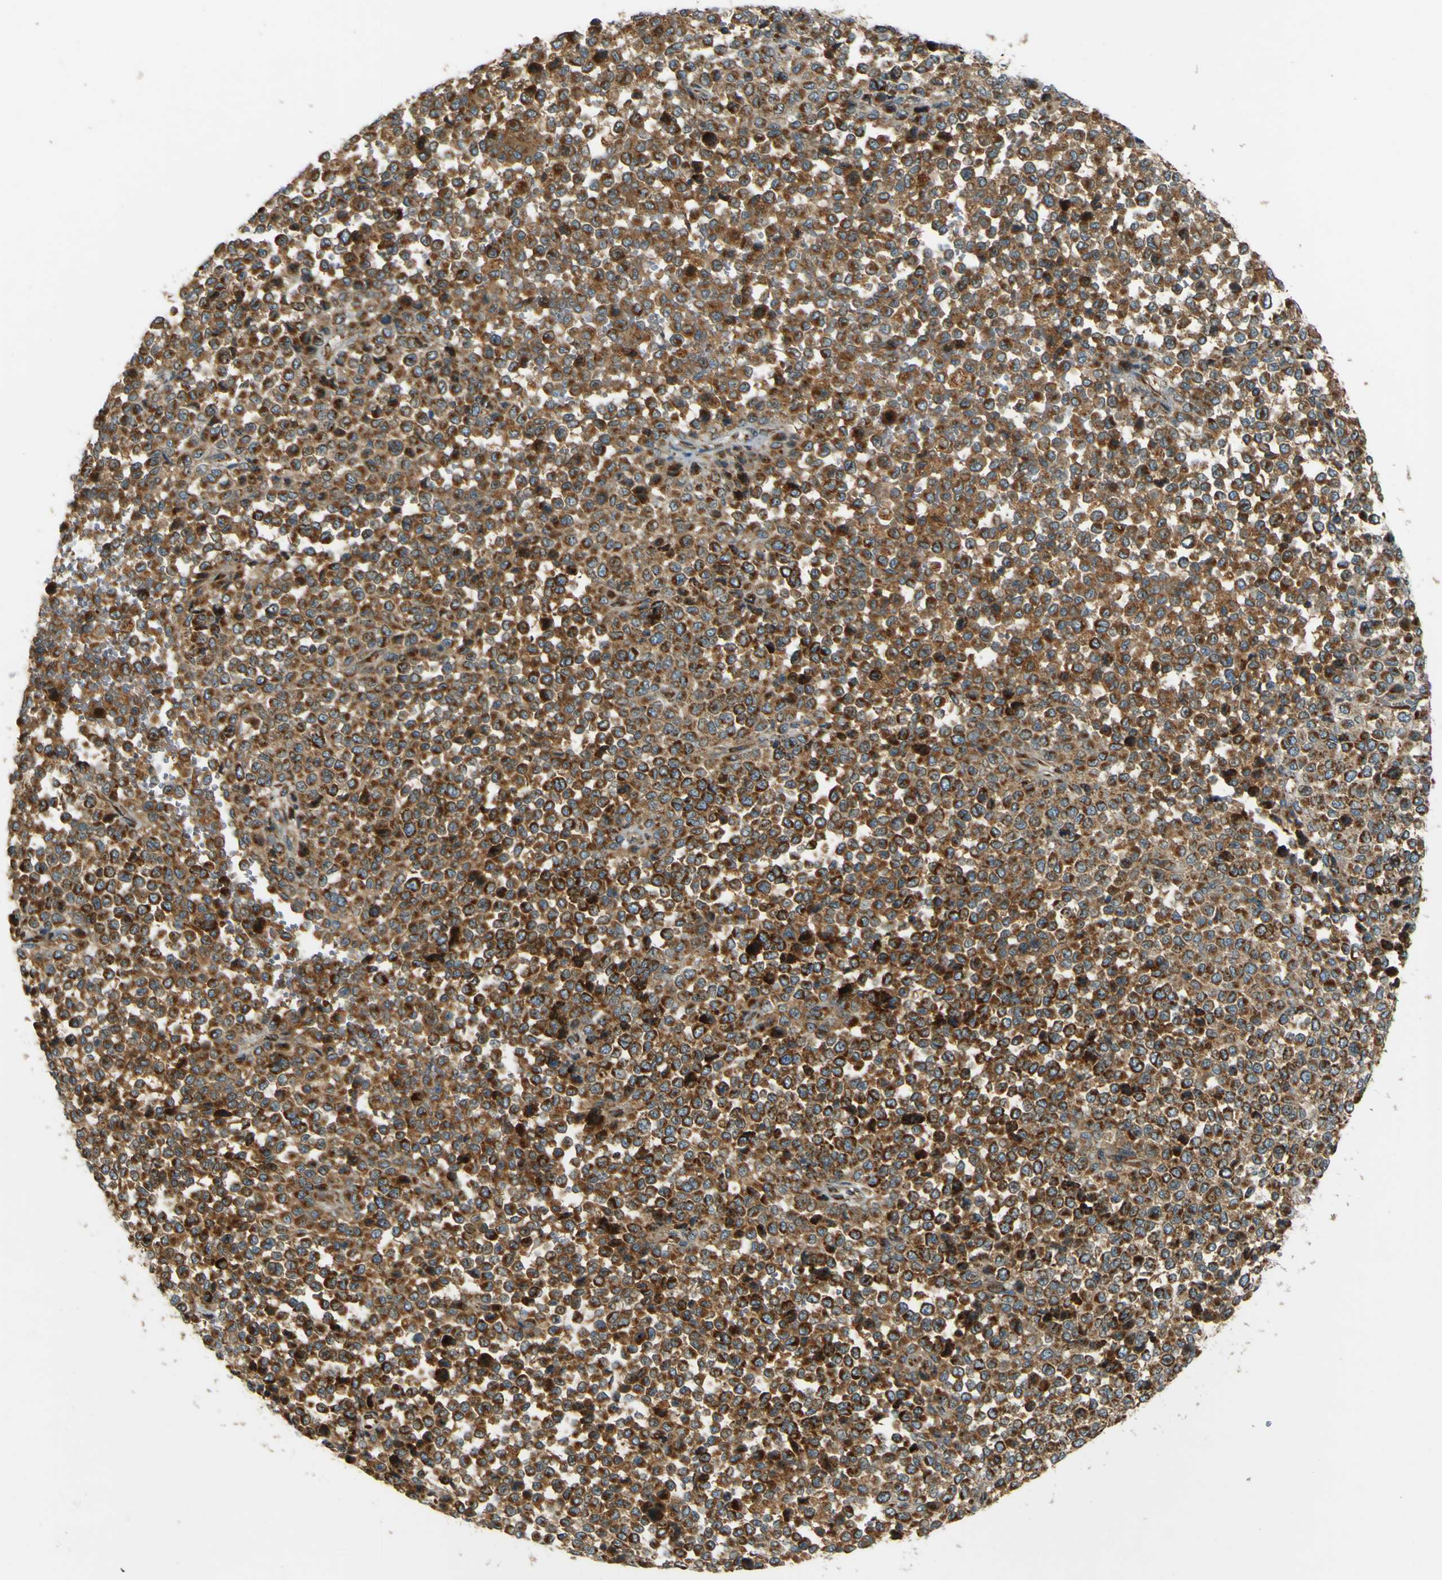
{"staining": {"intensity": "strong", "quantity": ">75%", "location": "cytoplasmic/membranous"}, "tissue": "melanoma", "cell_type": "Tumor cells", "image_type": "cancer", "snomed": [{"axis": "morphology", "description": "Malignant melanoma, Metastatic site"}, {"axis": "topography", "description": "Pancreas"}], "caption": "A photomicrograph of human melanoma stained for a protein shows strong cytoplasmic/membranous brown staining in tumor cells.", "gene": "DNAJC5", "patient": {"sex": "female", "age": 30}}